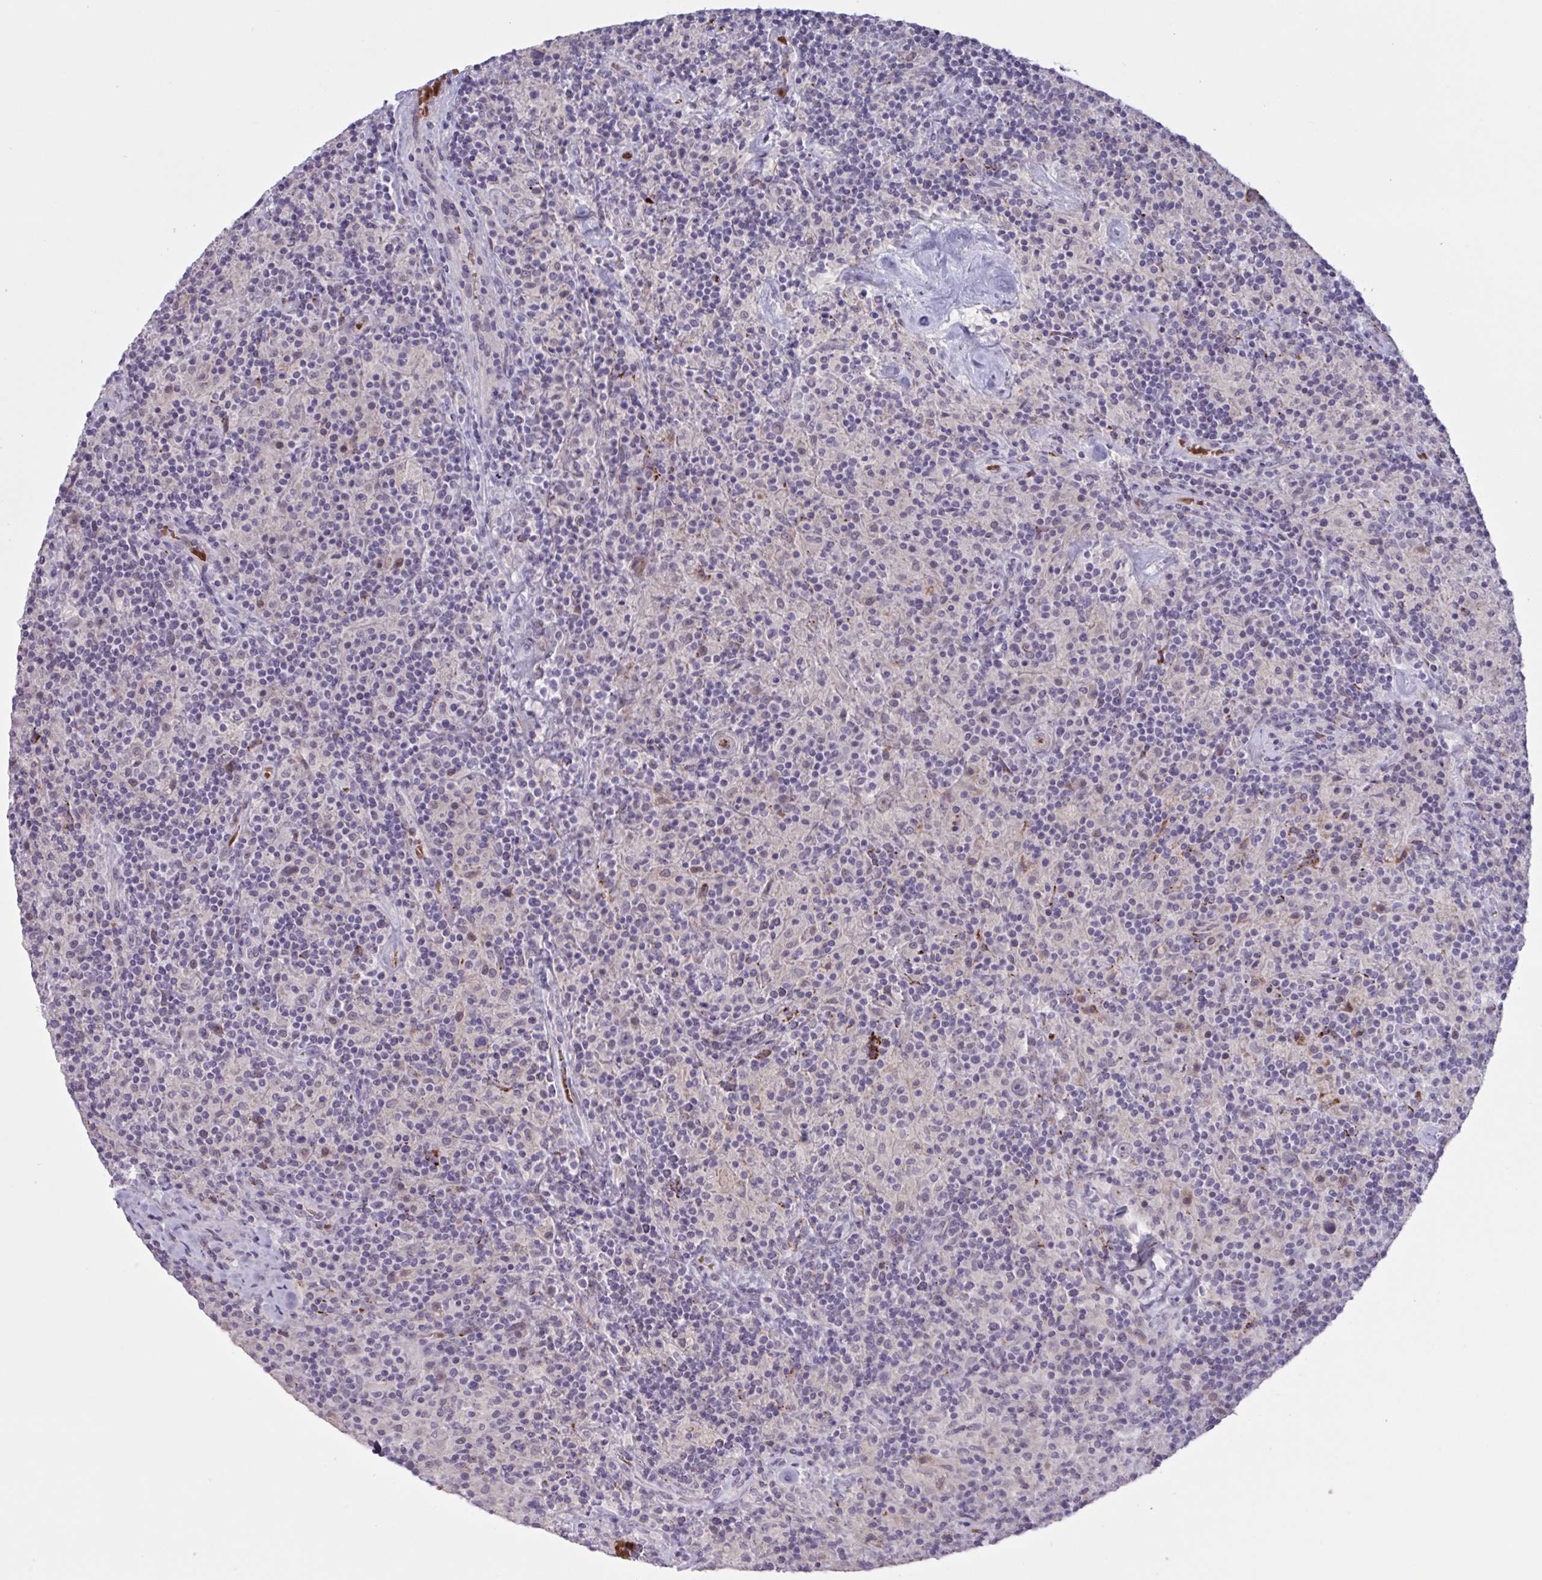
{"staining": {"intensity": "negative", "quantity": "none", "location": "none"}, "tissue": "lymphoma", "cell_type": "Tumor cells", "image_type": "cancer", "snomed": [{"axis": "morphology", "description": "Hodgkin's disease, NOS"}, {"axis": "topography", "description": "Lymph node"}], "caption": "Immunohistochemical staining of lymphoma exhibits no significant positivity in tumor cells.", "gene": "RFPL4B", "patient": {"sex": "male", "age": 70}}